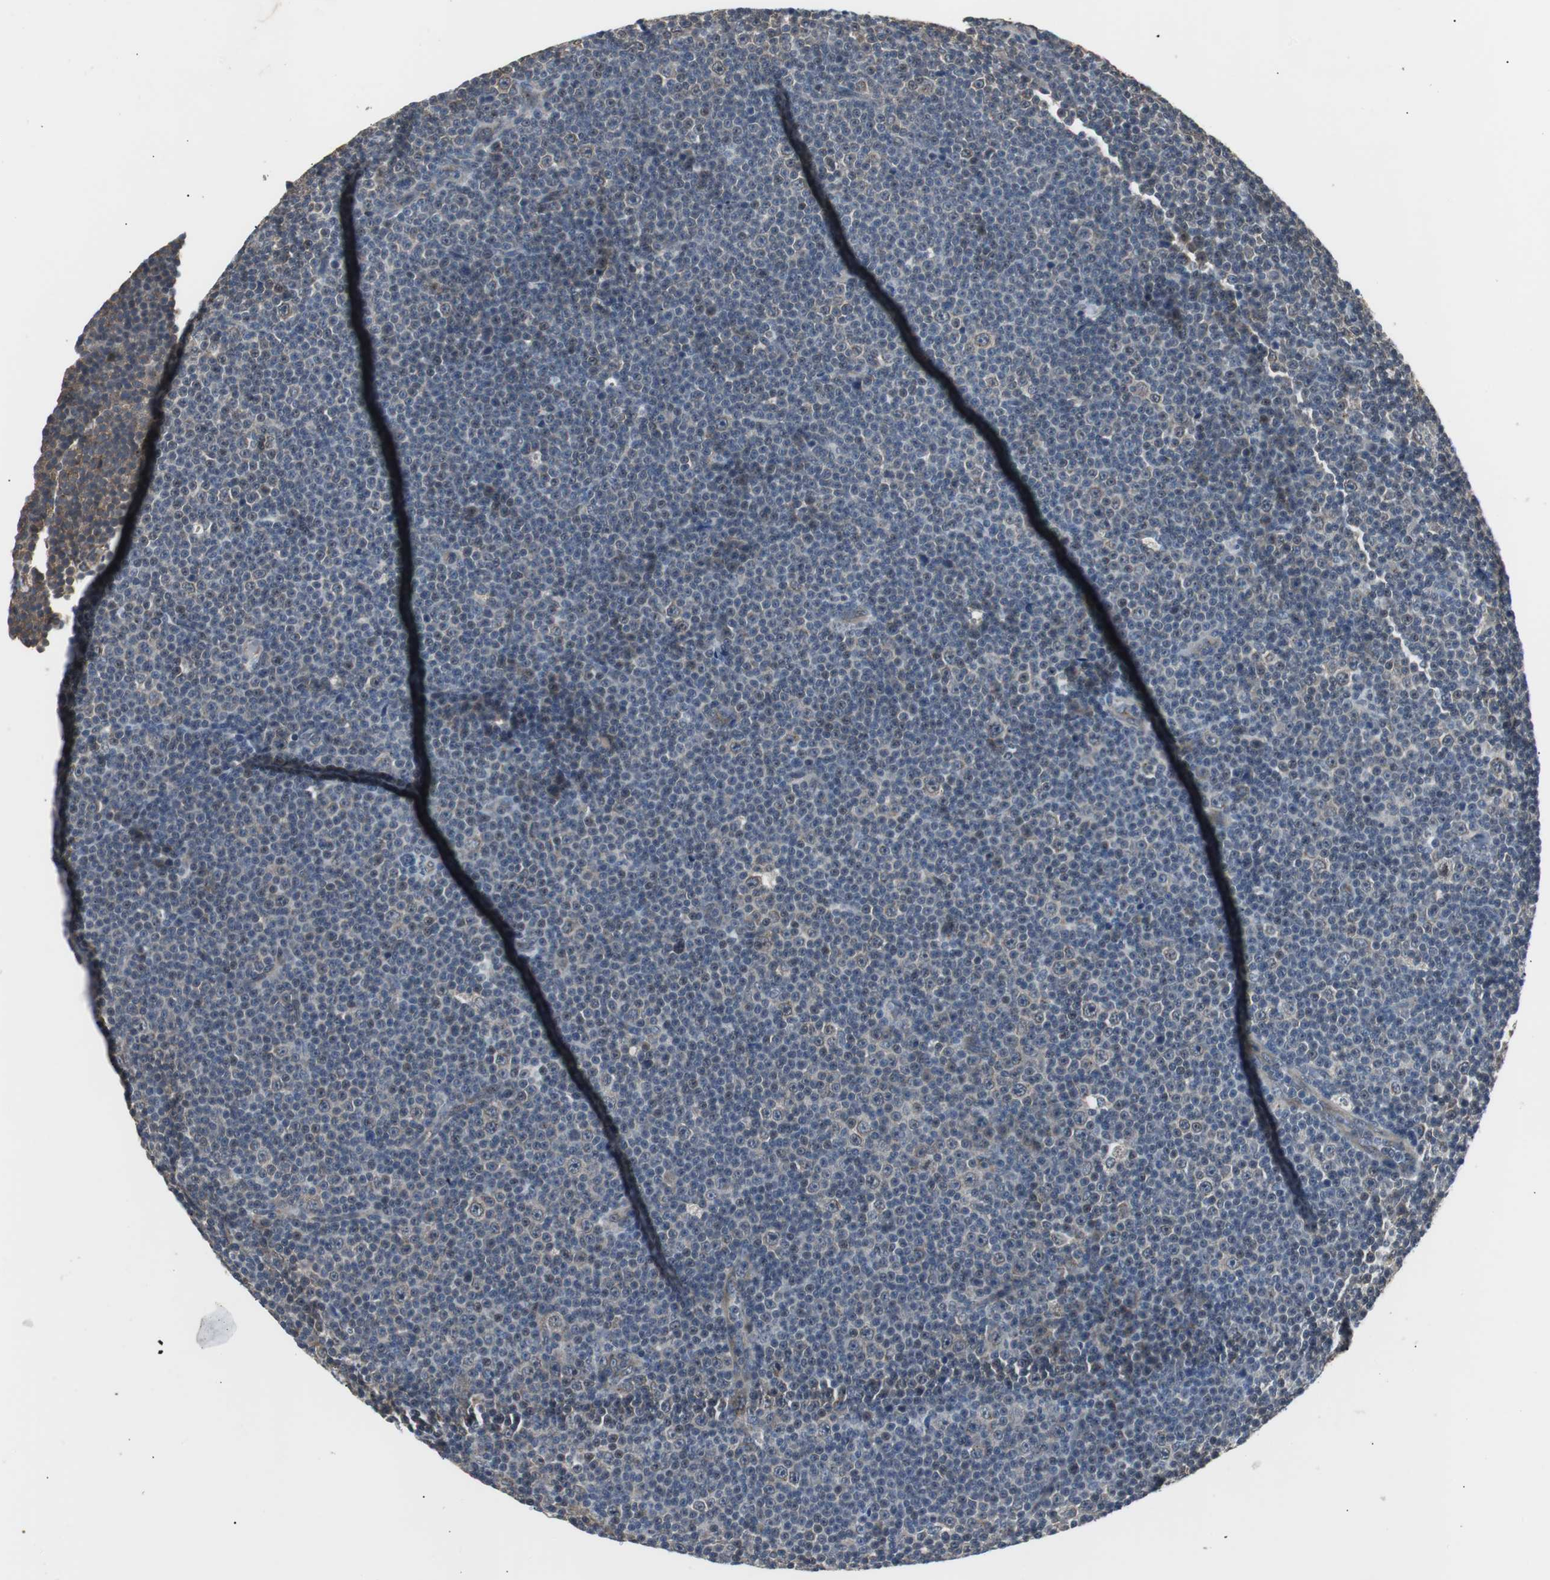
{"staining": {"intensity": "negative", "quantity": "none", "location": "none"}, "tissue": "lymphoma", "cell_type": "Tumor cells", "image_type": "cancer", "snomed": [{"axis": "morphology", "description": "Malignant lymphoma, non-Hodgkin's type, Low grade"}, {"axis": "topography", "description": "Lymph node"}], "caption": "Immunohistochemistry (IHC) image of human lymphoma stained for a protein (brown), which reveals no positivity in tumor cells.", "gene": "ZMPSTE24", "patient": {"sex": "female", "age": 67}}